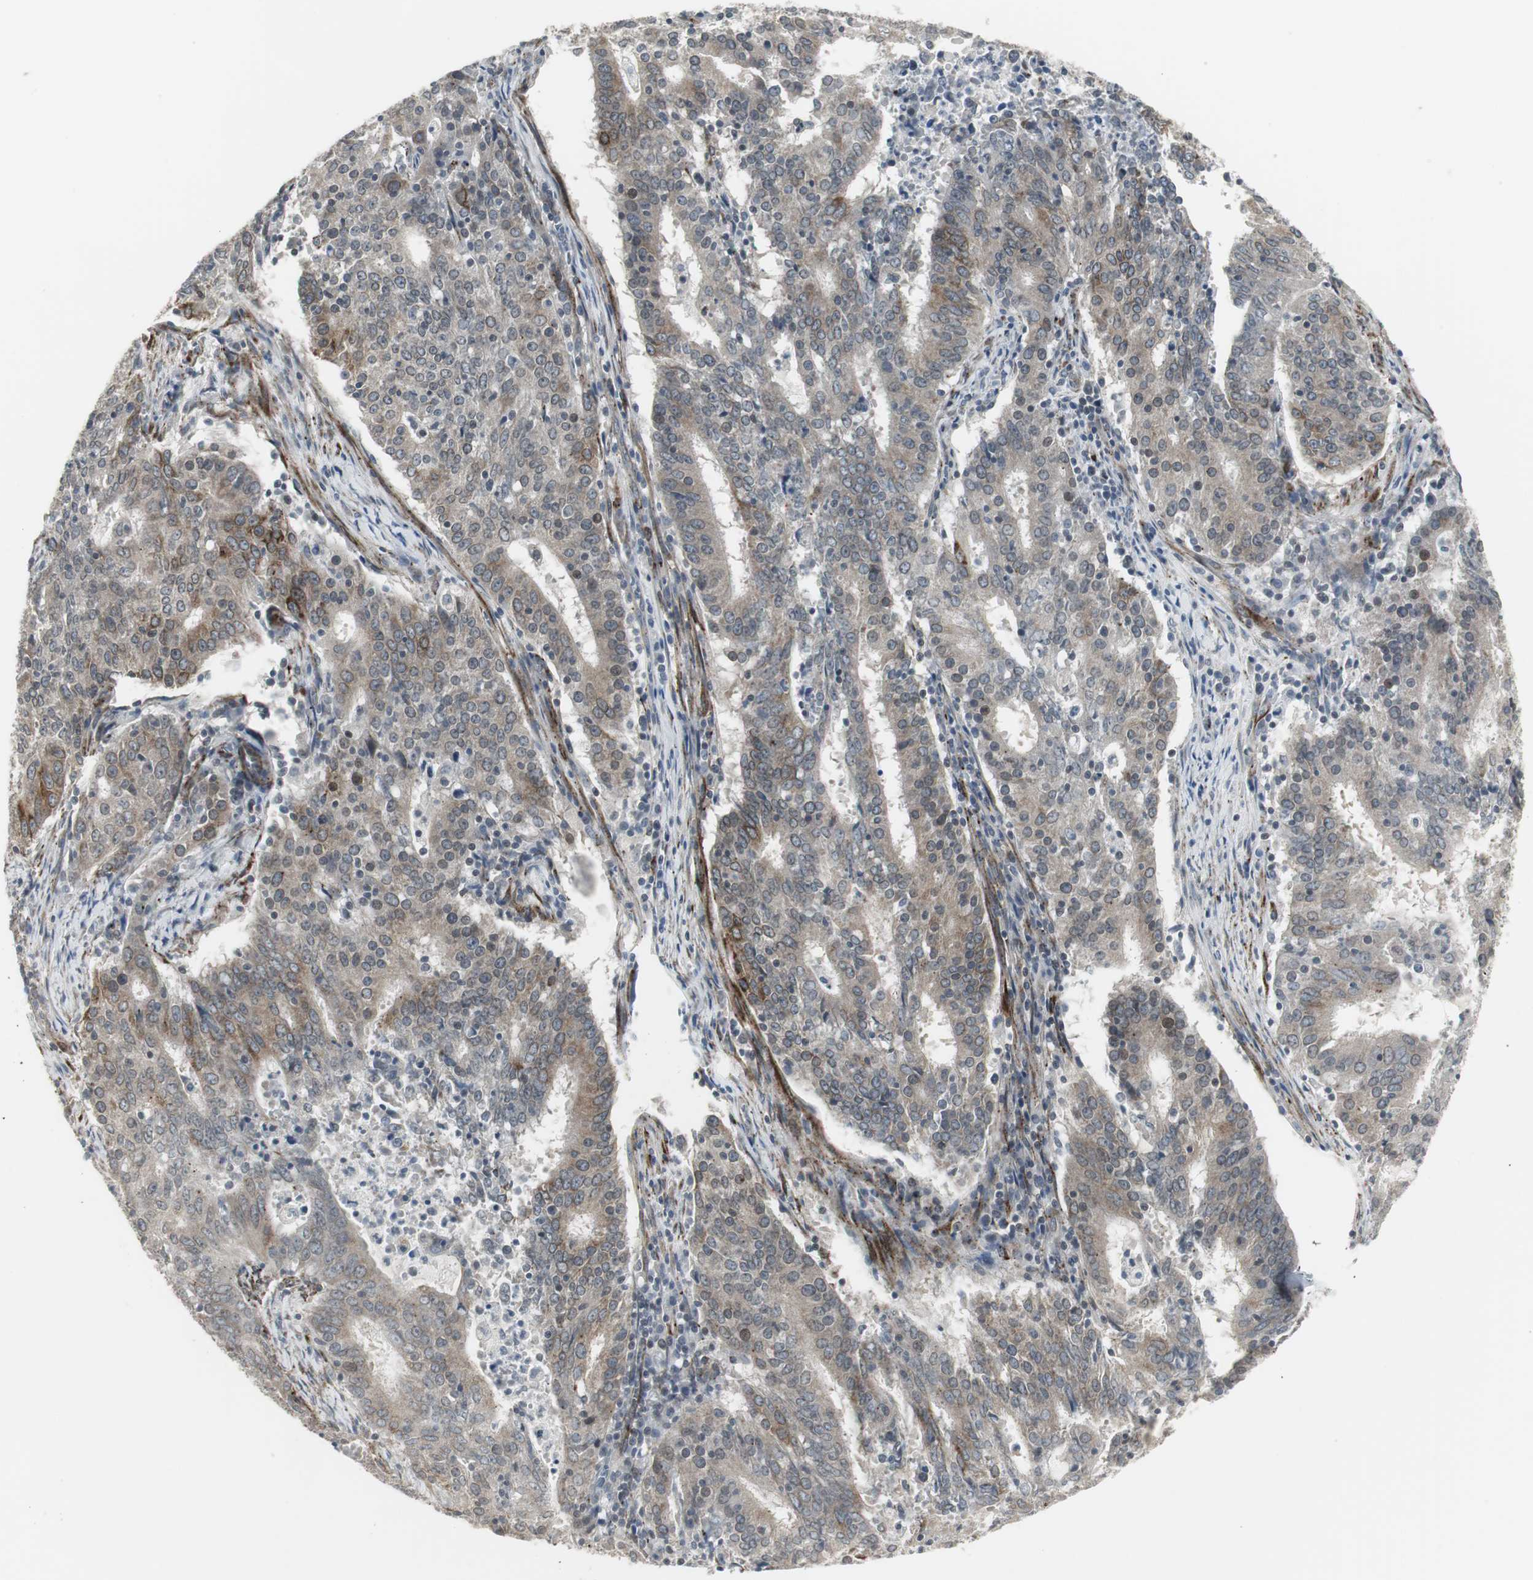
{"staining": {"intensity": "moderate", "quantity": ">75%", "location": "cytoplasmic/membranous"}, "tissue": "cervical cancer", "cell_type": "Tumor cells", "image_type": "cancer", "snomed": [{"axis": "morphology", "description": "Adenocarcinoma, NOS"}, {"axis": "topography", "description": "Cervix"}], "caption": "High-power microscopy captured an immunohistochemistry histopathology image of cervical cancer (adenocarcinoma), revealing moderate cytoplasmic/membranous positivity in approximately >75% of tumor cells.", "gene": "SCYL3", "patient": {"sex": "female", "age": 44}}